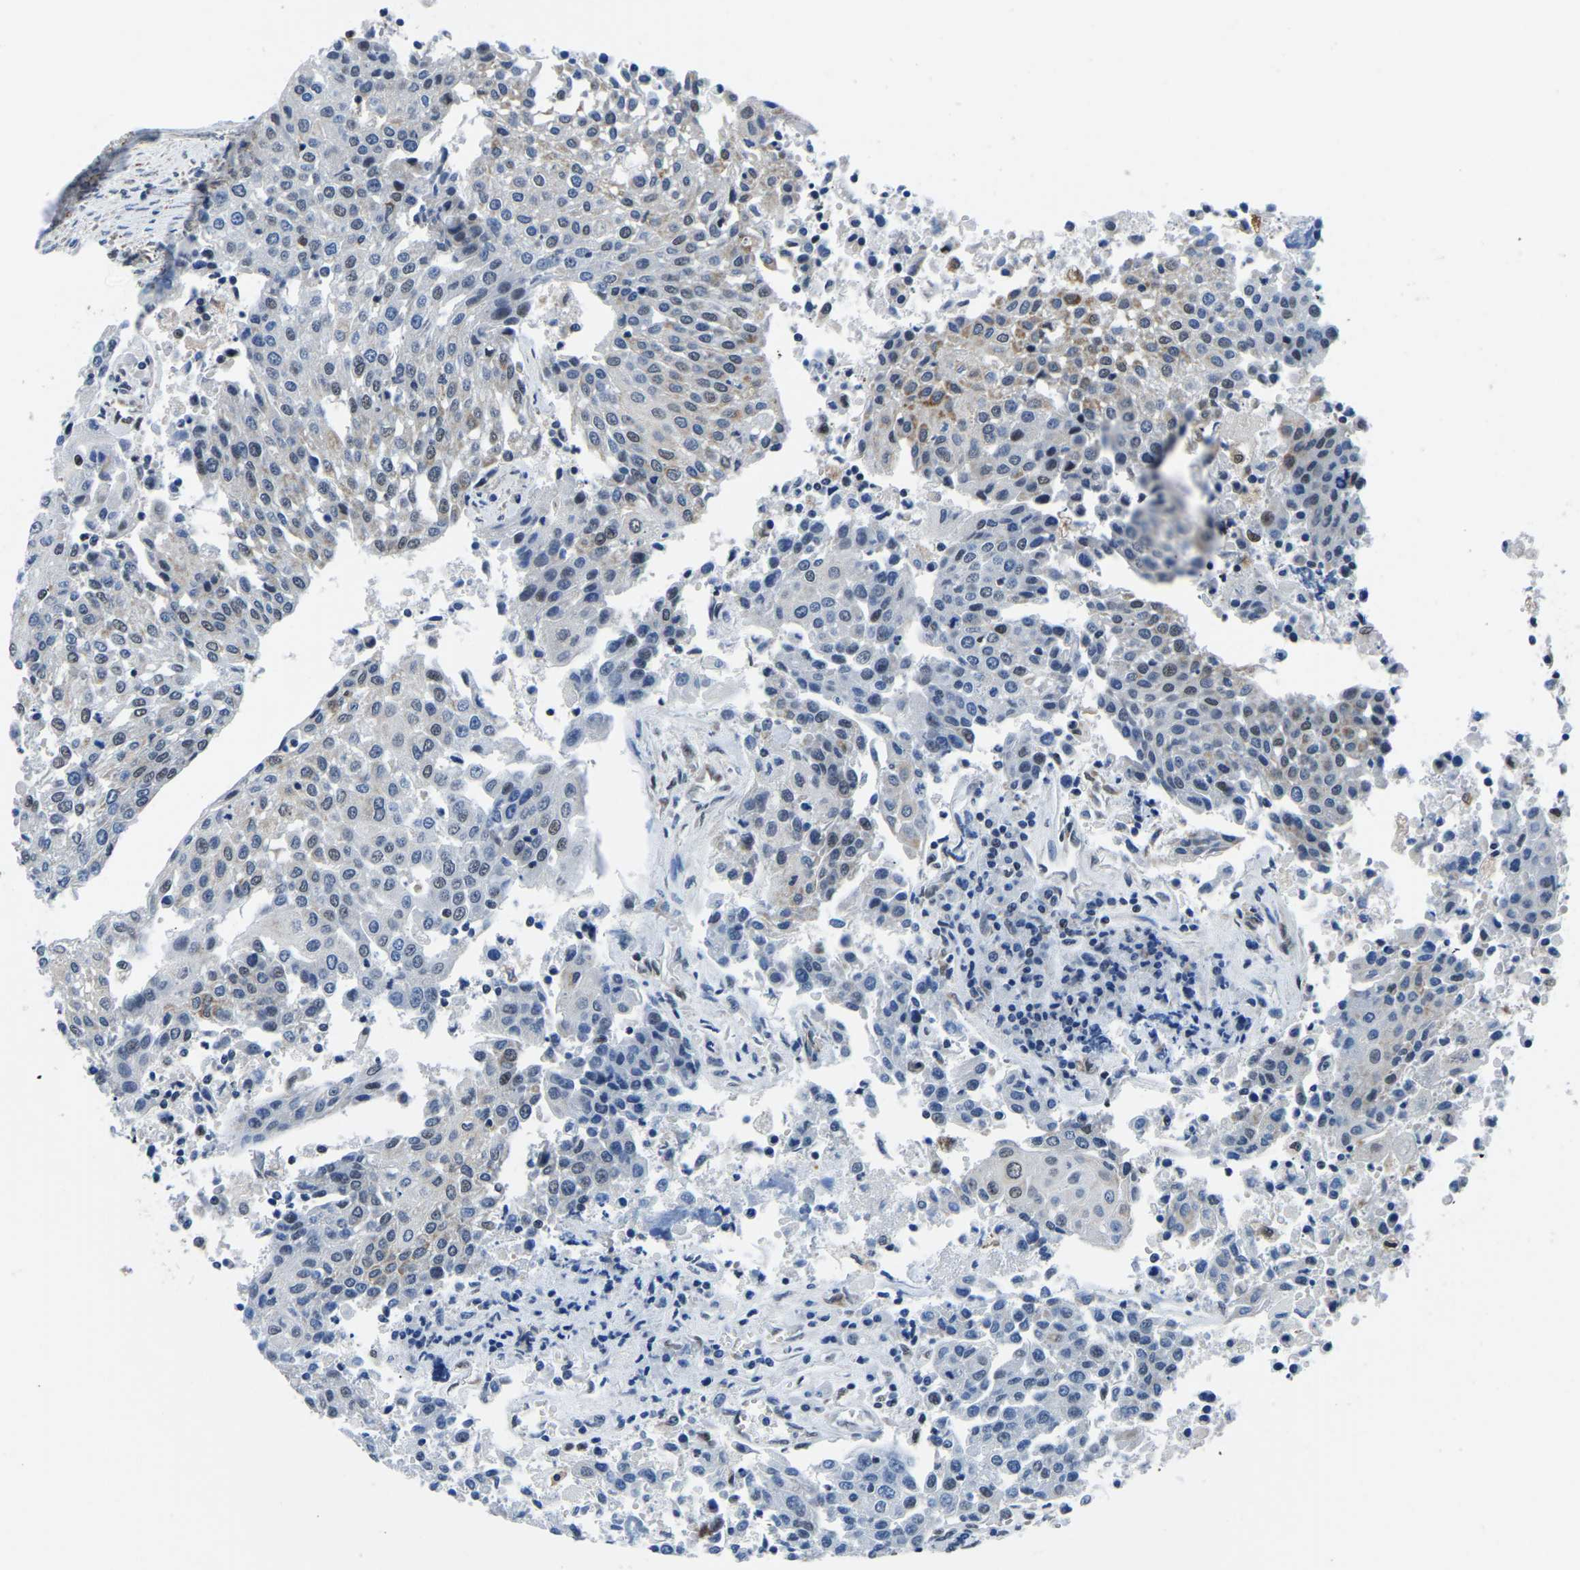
{"staining": {"intensity": "weak", "quantity": "<25%", "location": "nuclear"}, "tissue": "urothelial cancer", "cell_type": "Tumor cells", "image_type": "cancer", "snomed": [{"axis": "morphology", "description": "Urothelial carcinoma, High grade"}, {"axis": "topography", "description": "Urinary bladder"}], "caption": "There is no significant positivity in tumor cells of urothelial carcinoma (high-grade).", "gene": "BNIP3L", "patient": {"sex": "female", "age": 85}}